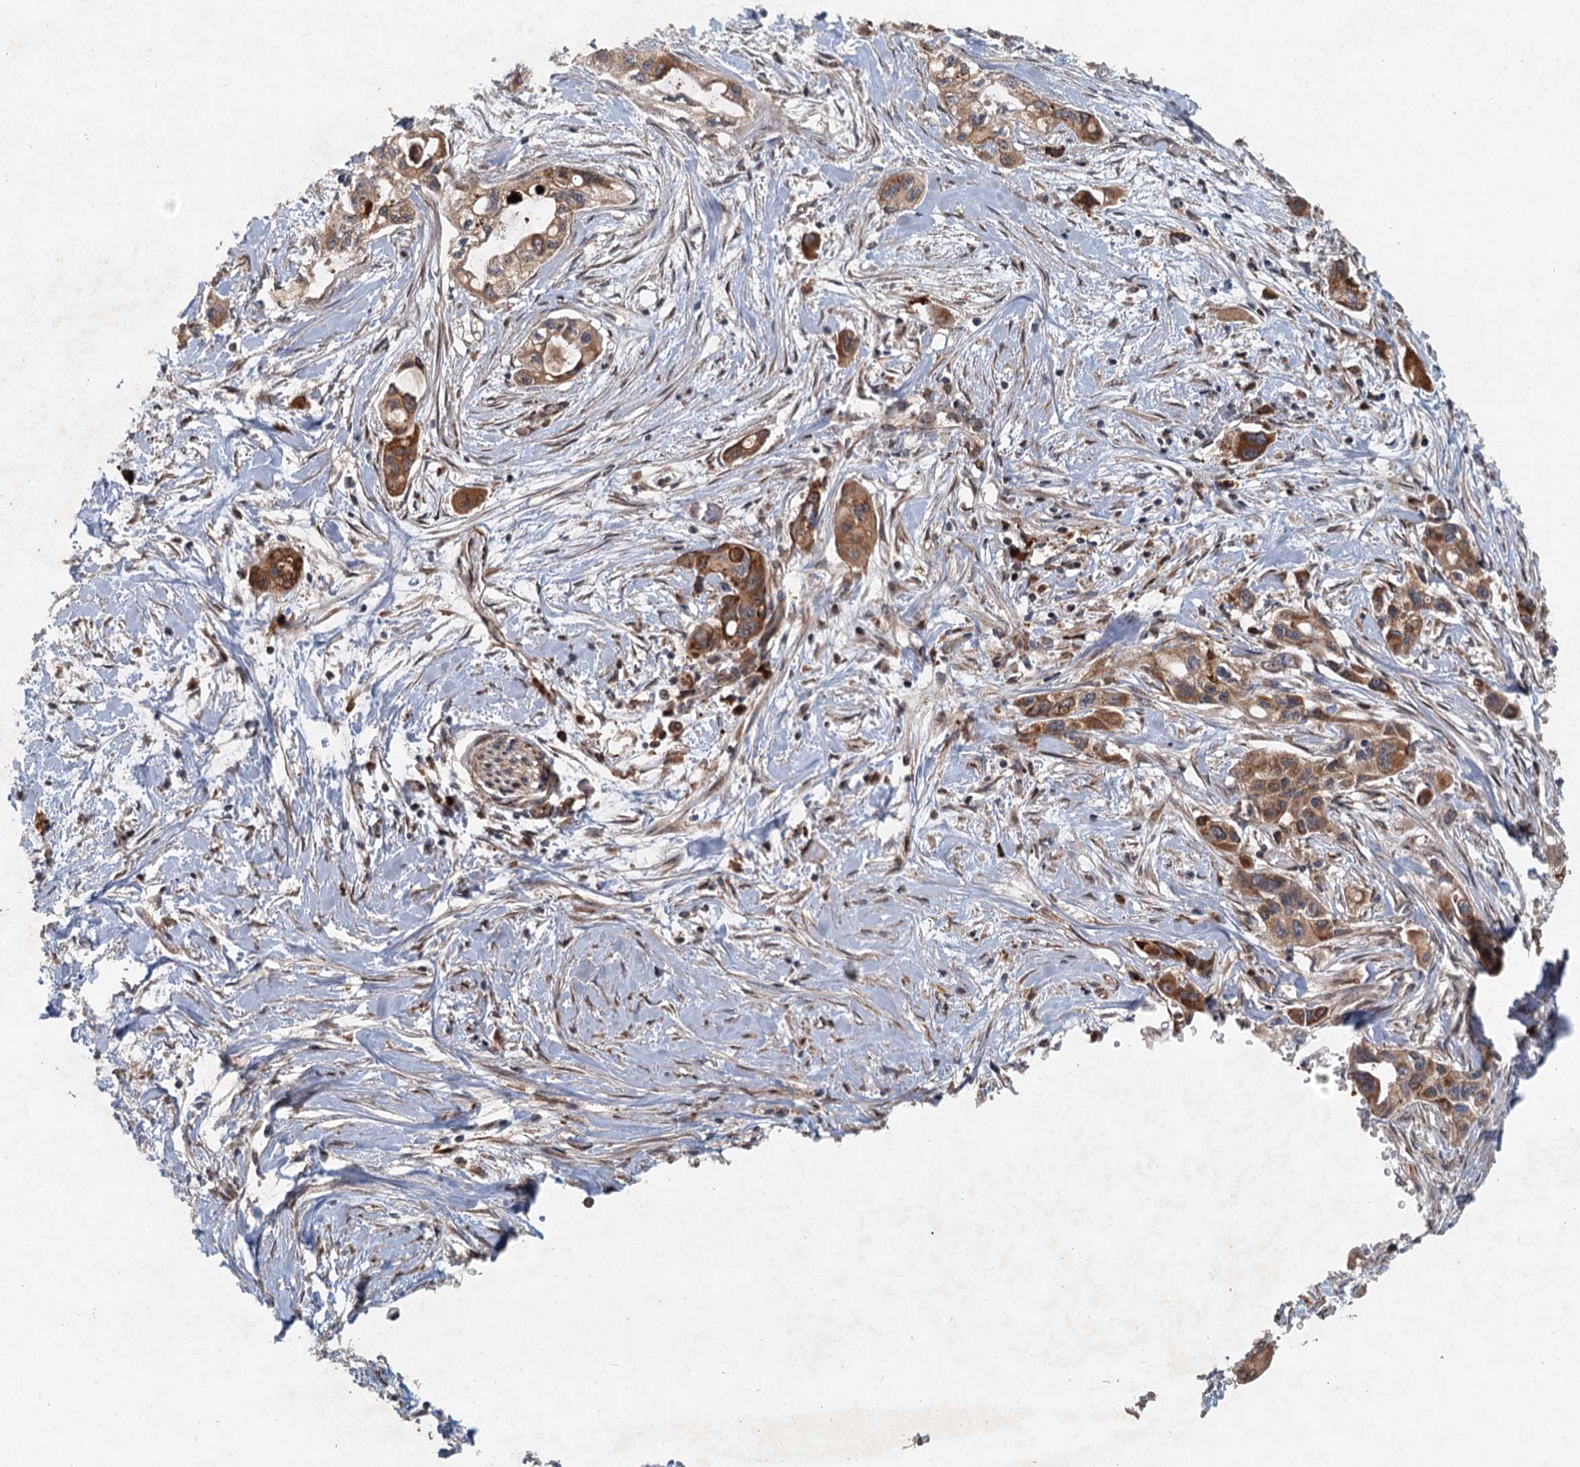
{"staining": {"intensity": "moderate", "quantity": ">75%", "location": "cytoplasmic/membranous"}, "tissue": "pancreatic cancer", "cell_type": "Tumor cells", "image_type": "cancer", "snomed": [{"axis": "morphology", "description": "Adenocarcinoma, NOS"}, {"axis": "topography", "description": "Pancreas"}], "caption": "The photomicrograph reveals immunohistochemical staining of pancreatic cancer. There is moderate cytoplasmic/membranous staining is seen in approximately >75% of tumor cells.", "gene": "SRPX2", "patient": {"sex": "male", "age": 75}}